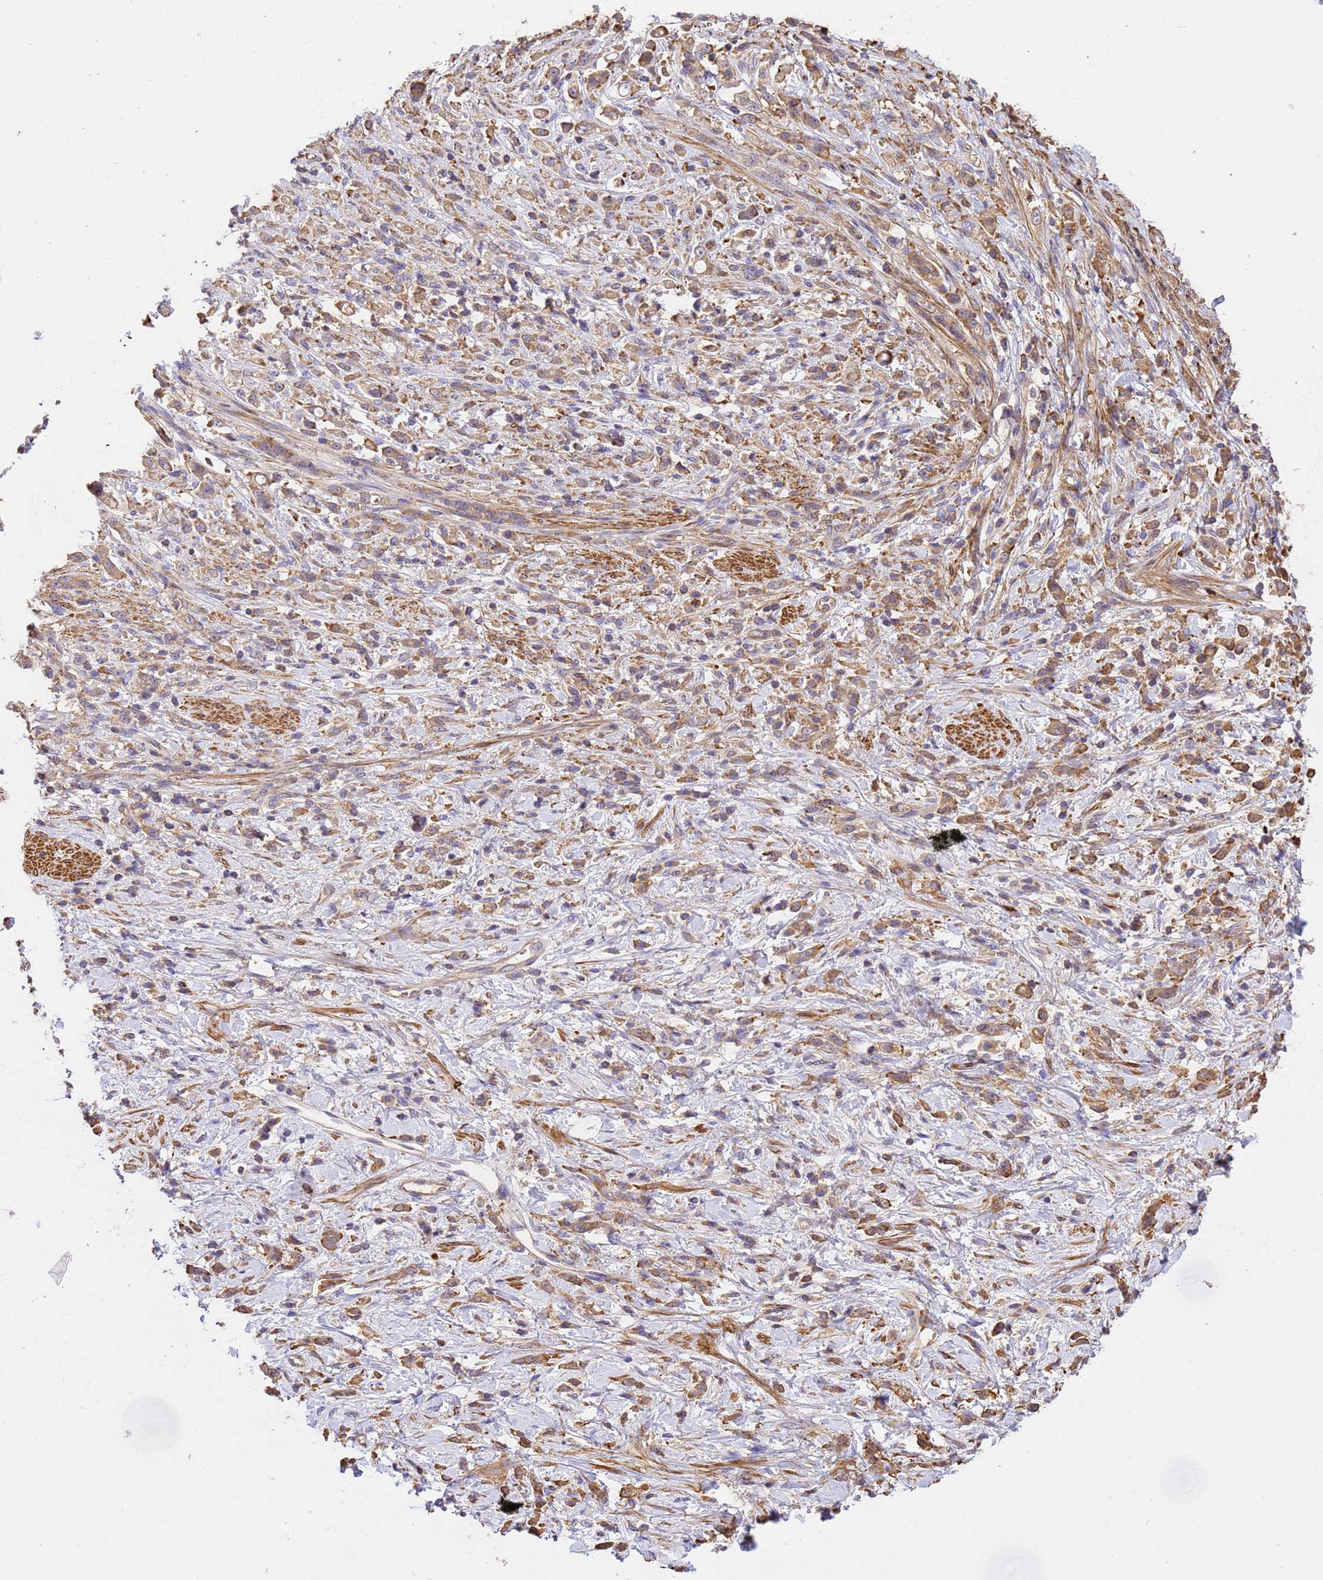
{"staining": {"intensity": "moderate", "quantity": ">75%", "location": "cytoplasmic/membranous"}, "tissue": "stomach cancer", "cell_type": "Tumor cells", "image_type": "cancer", "snomed": [{"axis": "morphology", "description": "Adenocarcinoma, NOS"}, {"axis": "topography", "description": "Stomach"}], "caption": "A medium amount of moderate cytoplasmic/membranous expression is appreciated in about >75% of tumor cells in stomach adenocarcinoma tissue. The staining was performed using DAB (3,3'-diaminobenzidine), with brown indicating positive protein expression. Nuclei are stained blue with hematoxylin.", "gene": "WDR64", "patient": {"sex": "female", "age": 60}}